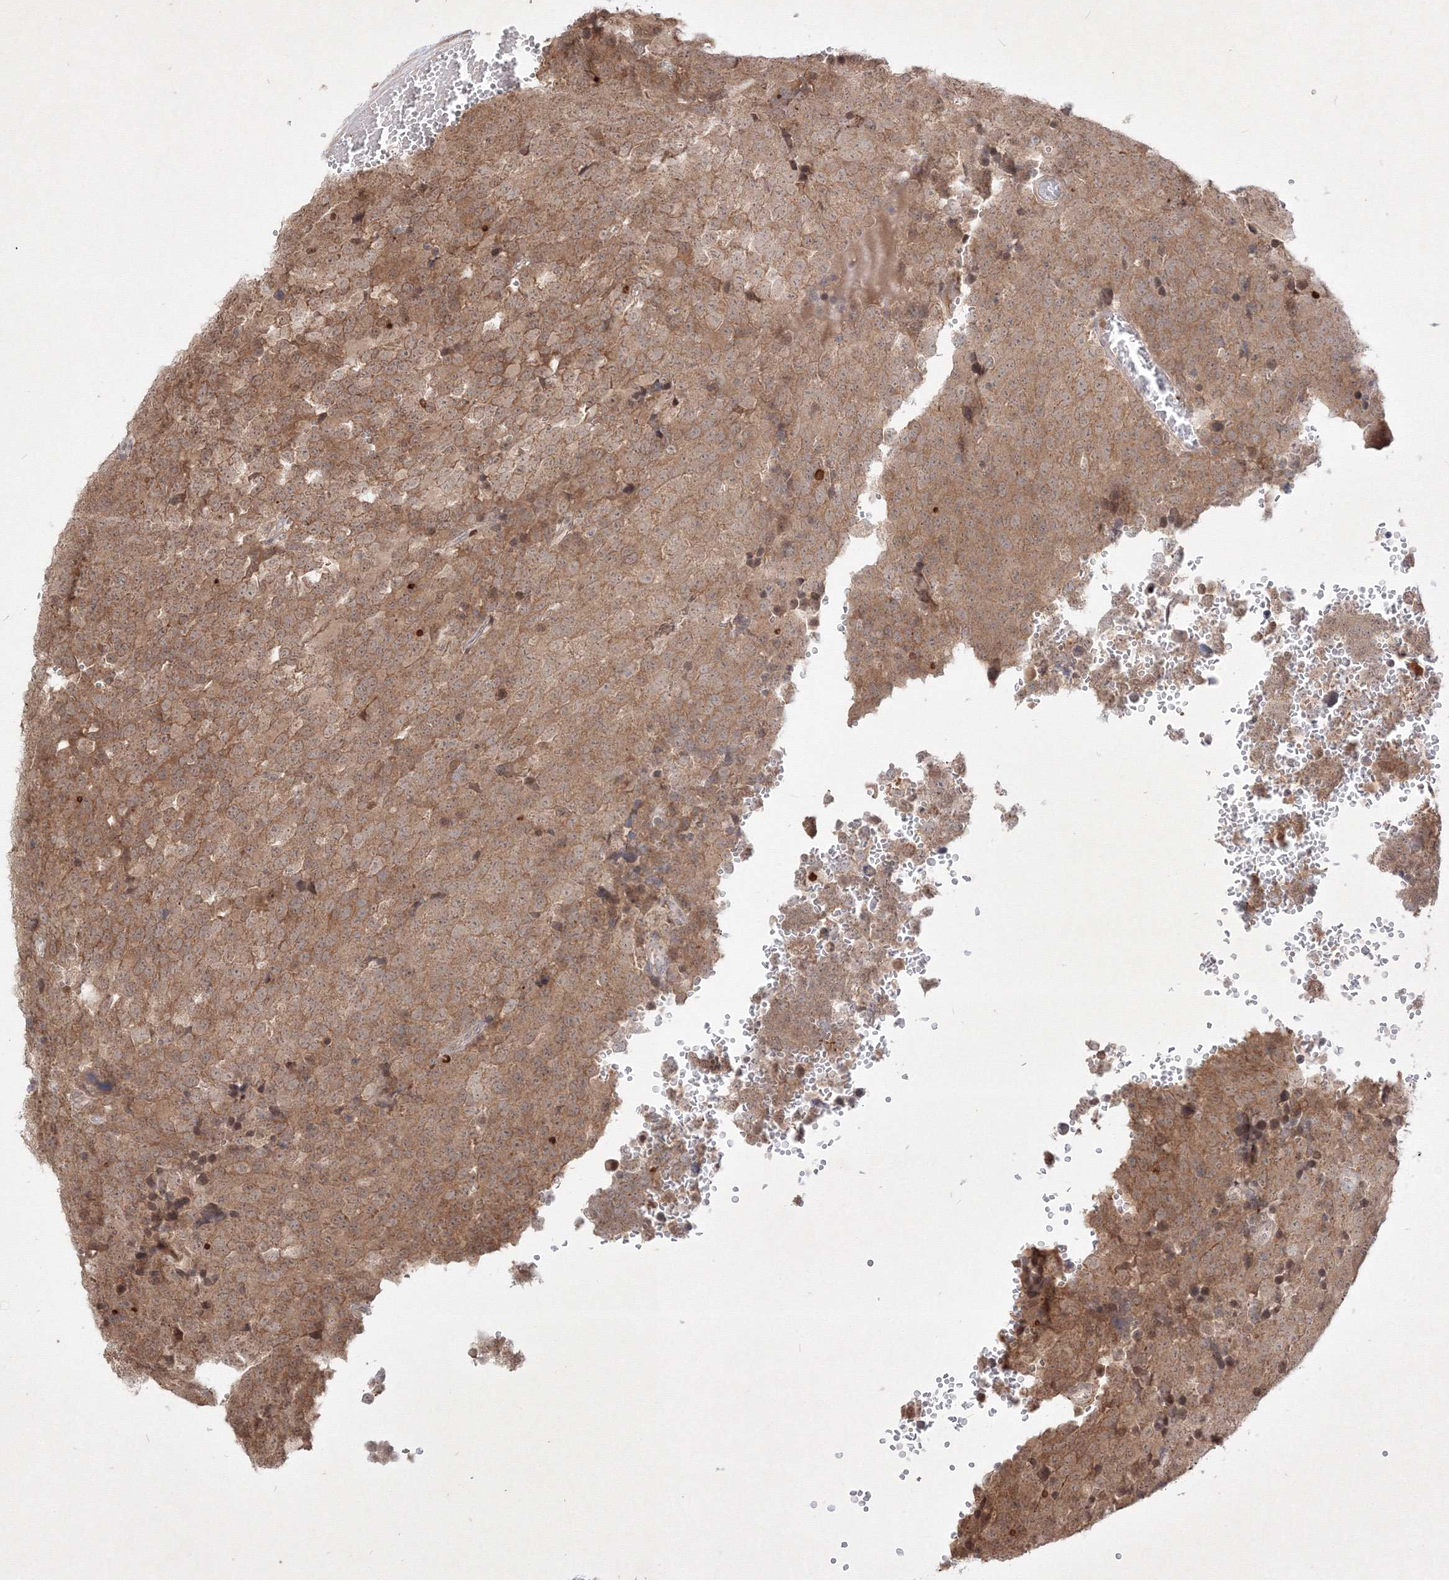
{"staining": {"intensity": "moderate", "quantity": ">75%", "location": "cytoplasmic/membranous,nuclear"}, "tissue": "testis cancer", "cell_type": "Tumor cells", "image_type": "cancer", "snomed": [{"axis": "morphology", "description": "Seminoma, NOS"}, {"axis": "topography", "description": "Testis"}], "caption": "Moderate cytoplasmic/membranous and nuclear expression for a protein is present in about >75% of tumor cells of seminoma (testis) using immunohistochemistry (IHC).", "gene": "TAB1", "patient": {"sex": "male", "age": 71}}